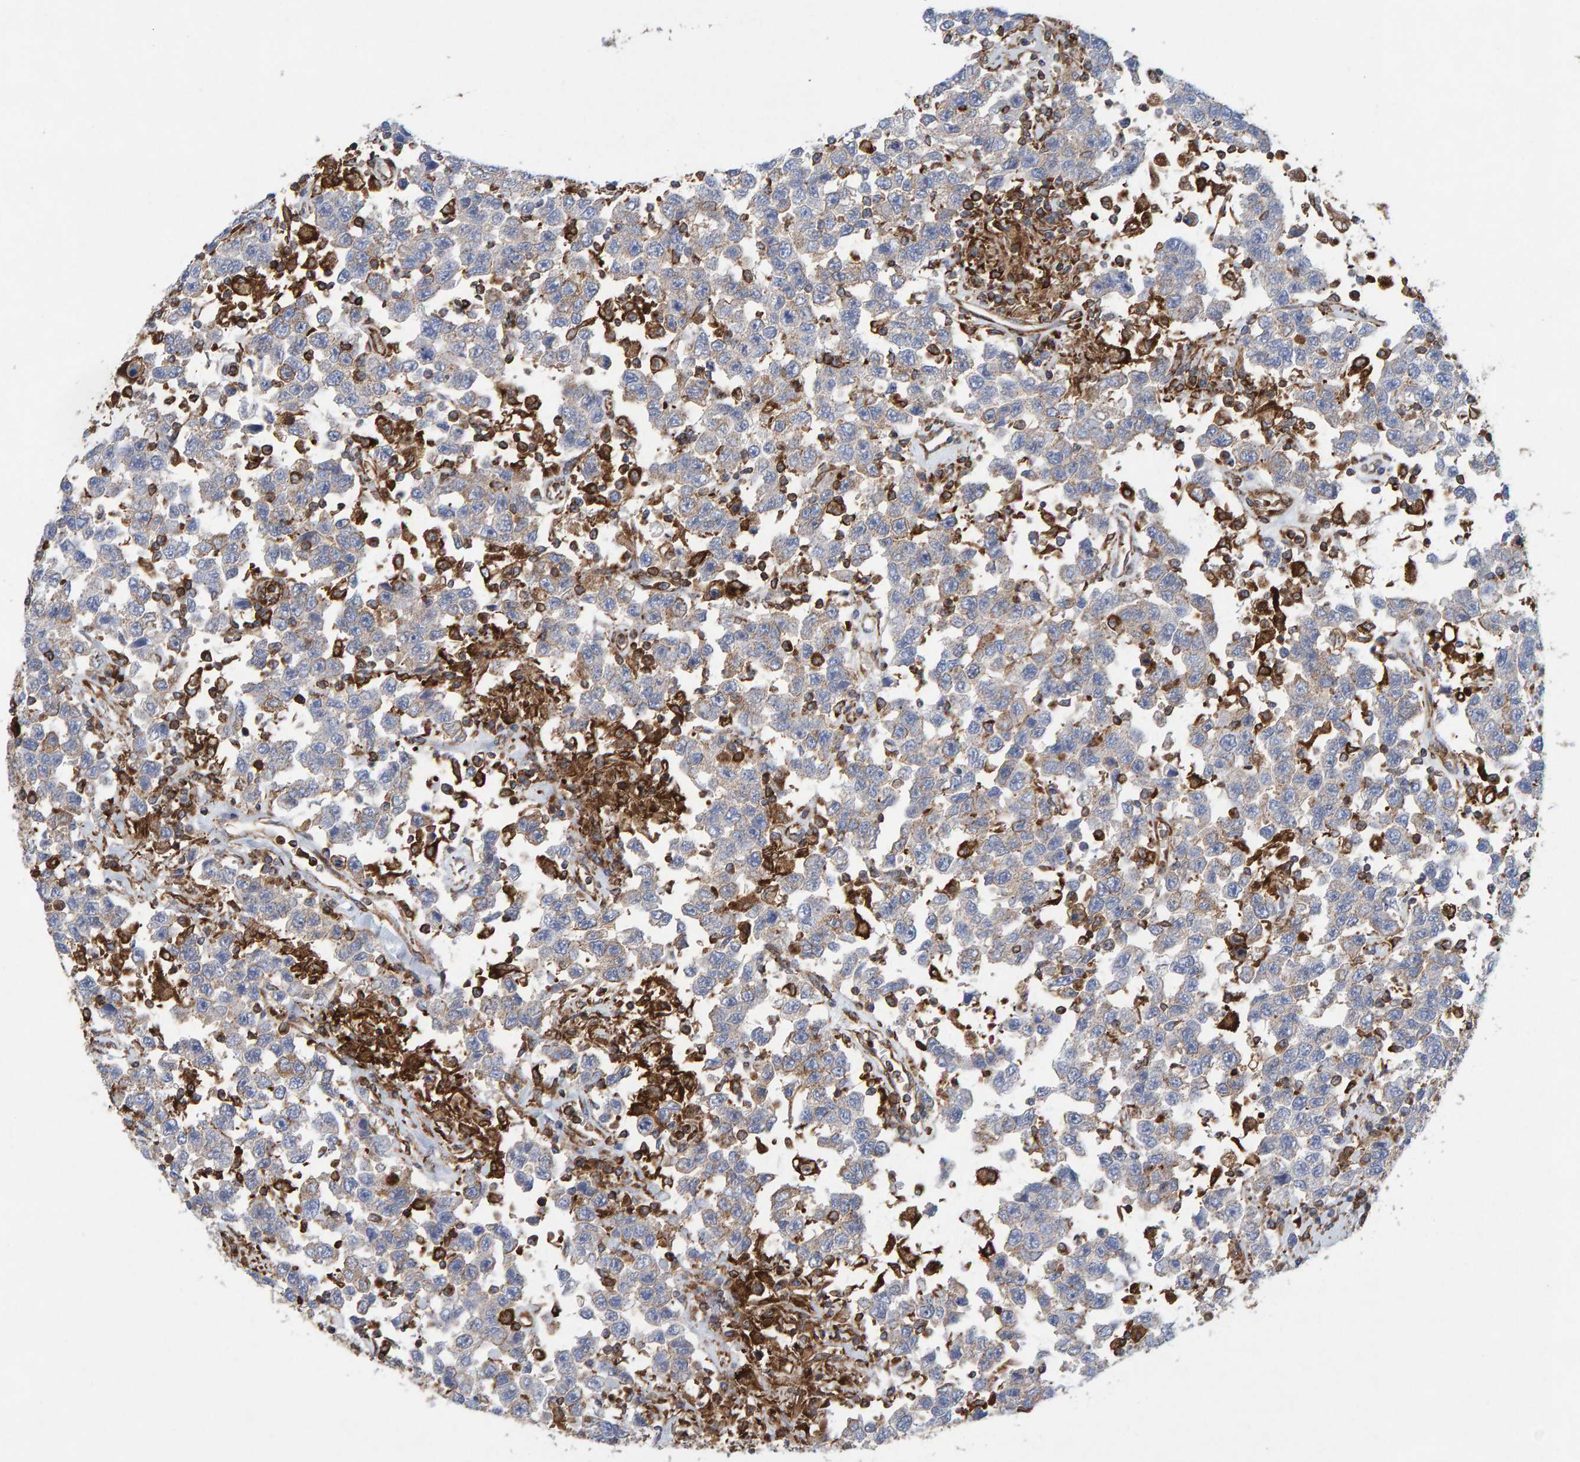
{"staining": {"intensity": "weak", "quantity": "<25%", "location": "cytoplasmic/membranous"}, "tissue": "testis cancer", "cell_type": "Tumor cells", "image_type": "cancer", "snomed": [{"axis": "morphology", "description": "Seminoma, NOS"}, {"axis": "topography", "description": "Testis"}], "caption": "Immunohistochemistry (IHC) image of neoplastic tissue: testis cancer stained with DAB (3,3'-diaminobenzidine) displays no significant protein staining in tumor cells. (DAB (3,3'-diaminobenzidine) IHC with hematoxylin counter stain).", "gene": "MVP", "patient": {"sex": "male", "age": 41}}